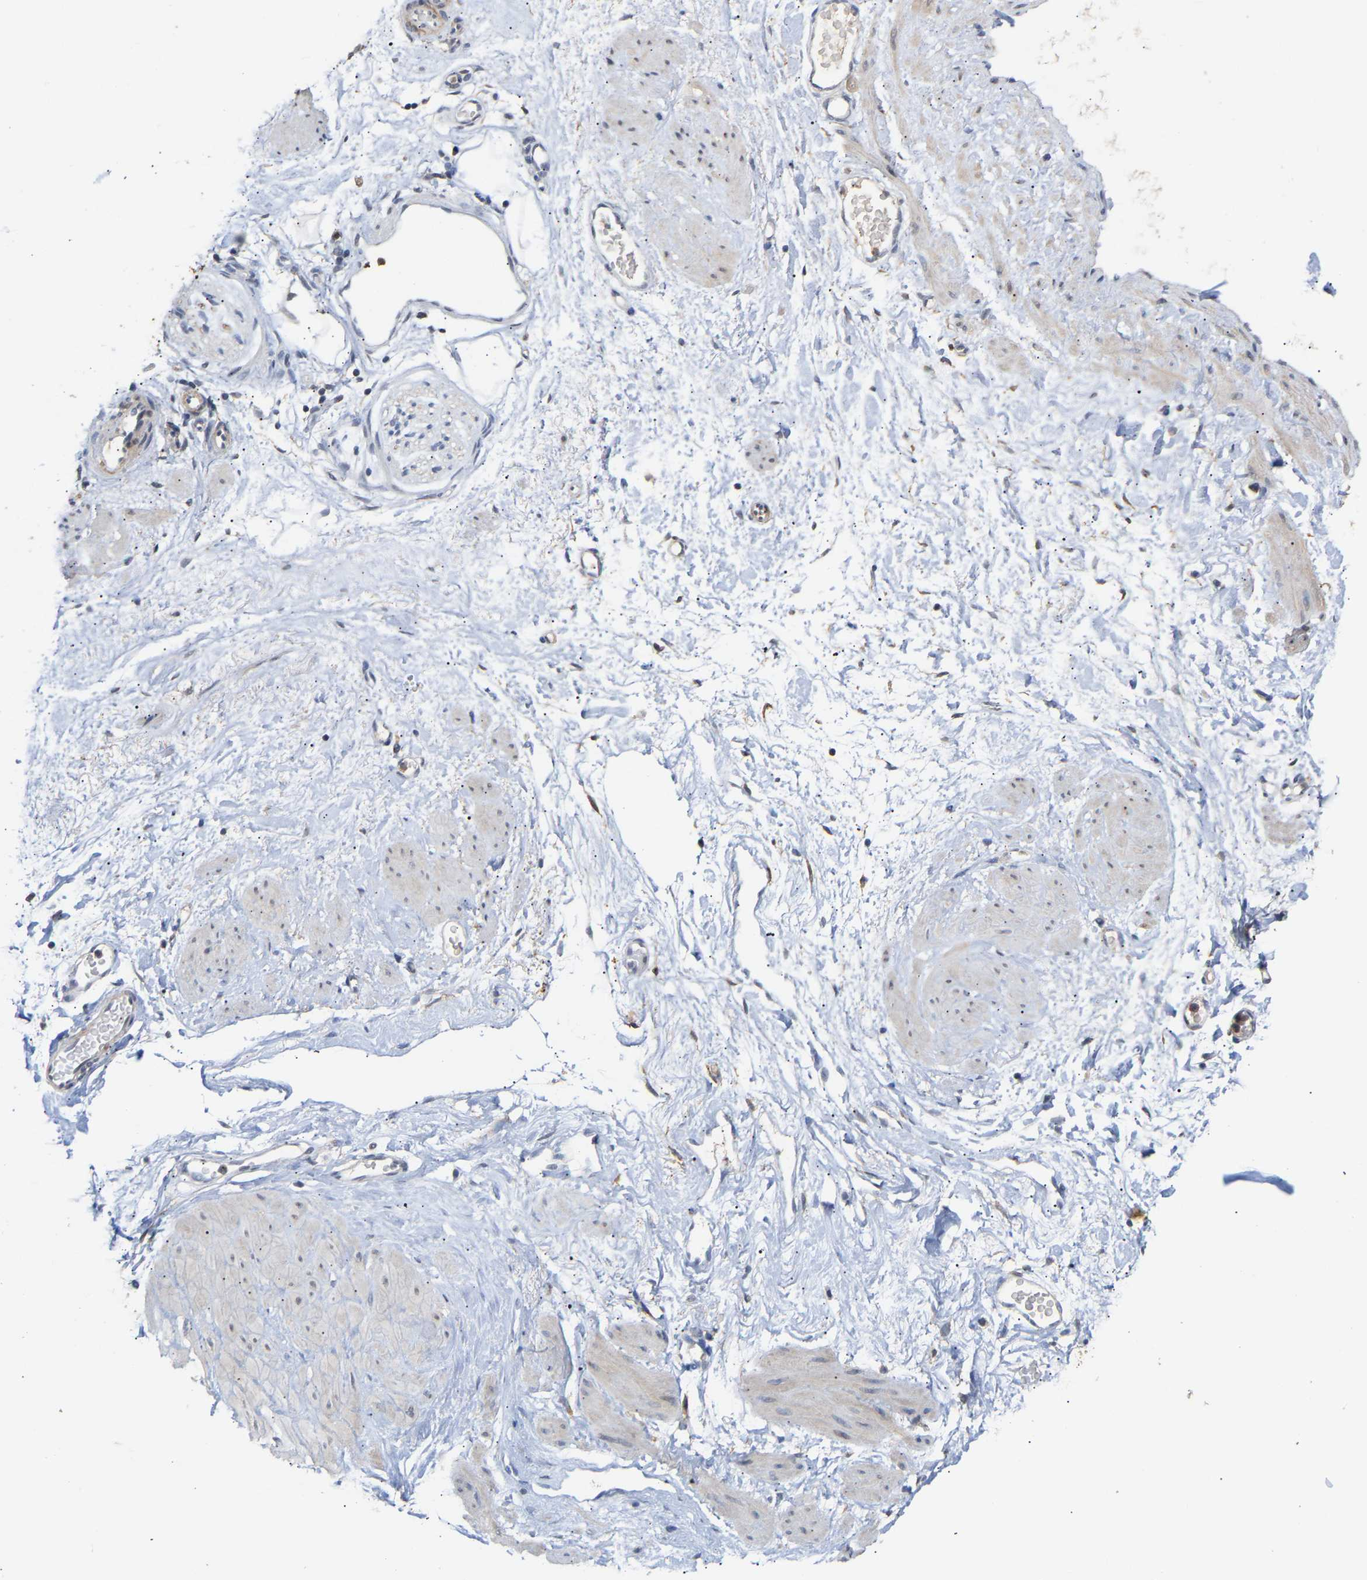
{"staining": {"intensity": "negative", "quantity": "none", "location": "none"}, "tissue": "adipose tissue", "cell_type": "Adipocytes", "image_type": "normal", "snomed": [{"axis": "morphology", "description": "Normal tissue, NOS"}, {"axis": "topography", "description": "Soft tissue"}], "caption": "The photomicrograph displays no significant expression in adipocytes of adipose tissue.", "gene": "AMPH", "patient": {"sex": "male", "age": 72}}